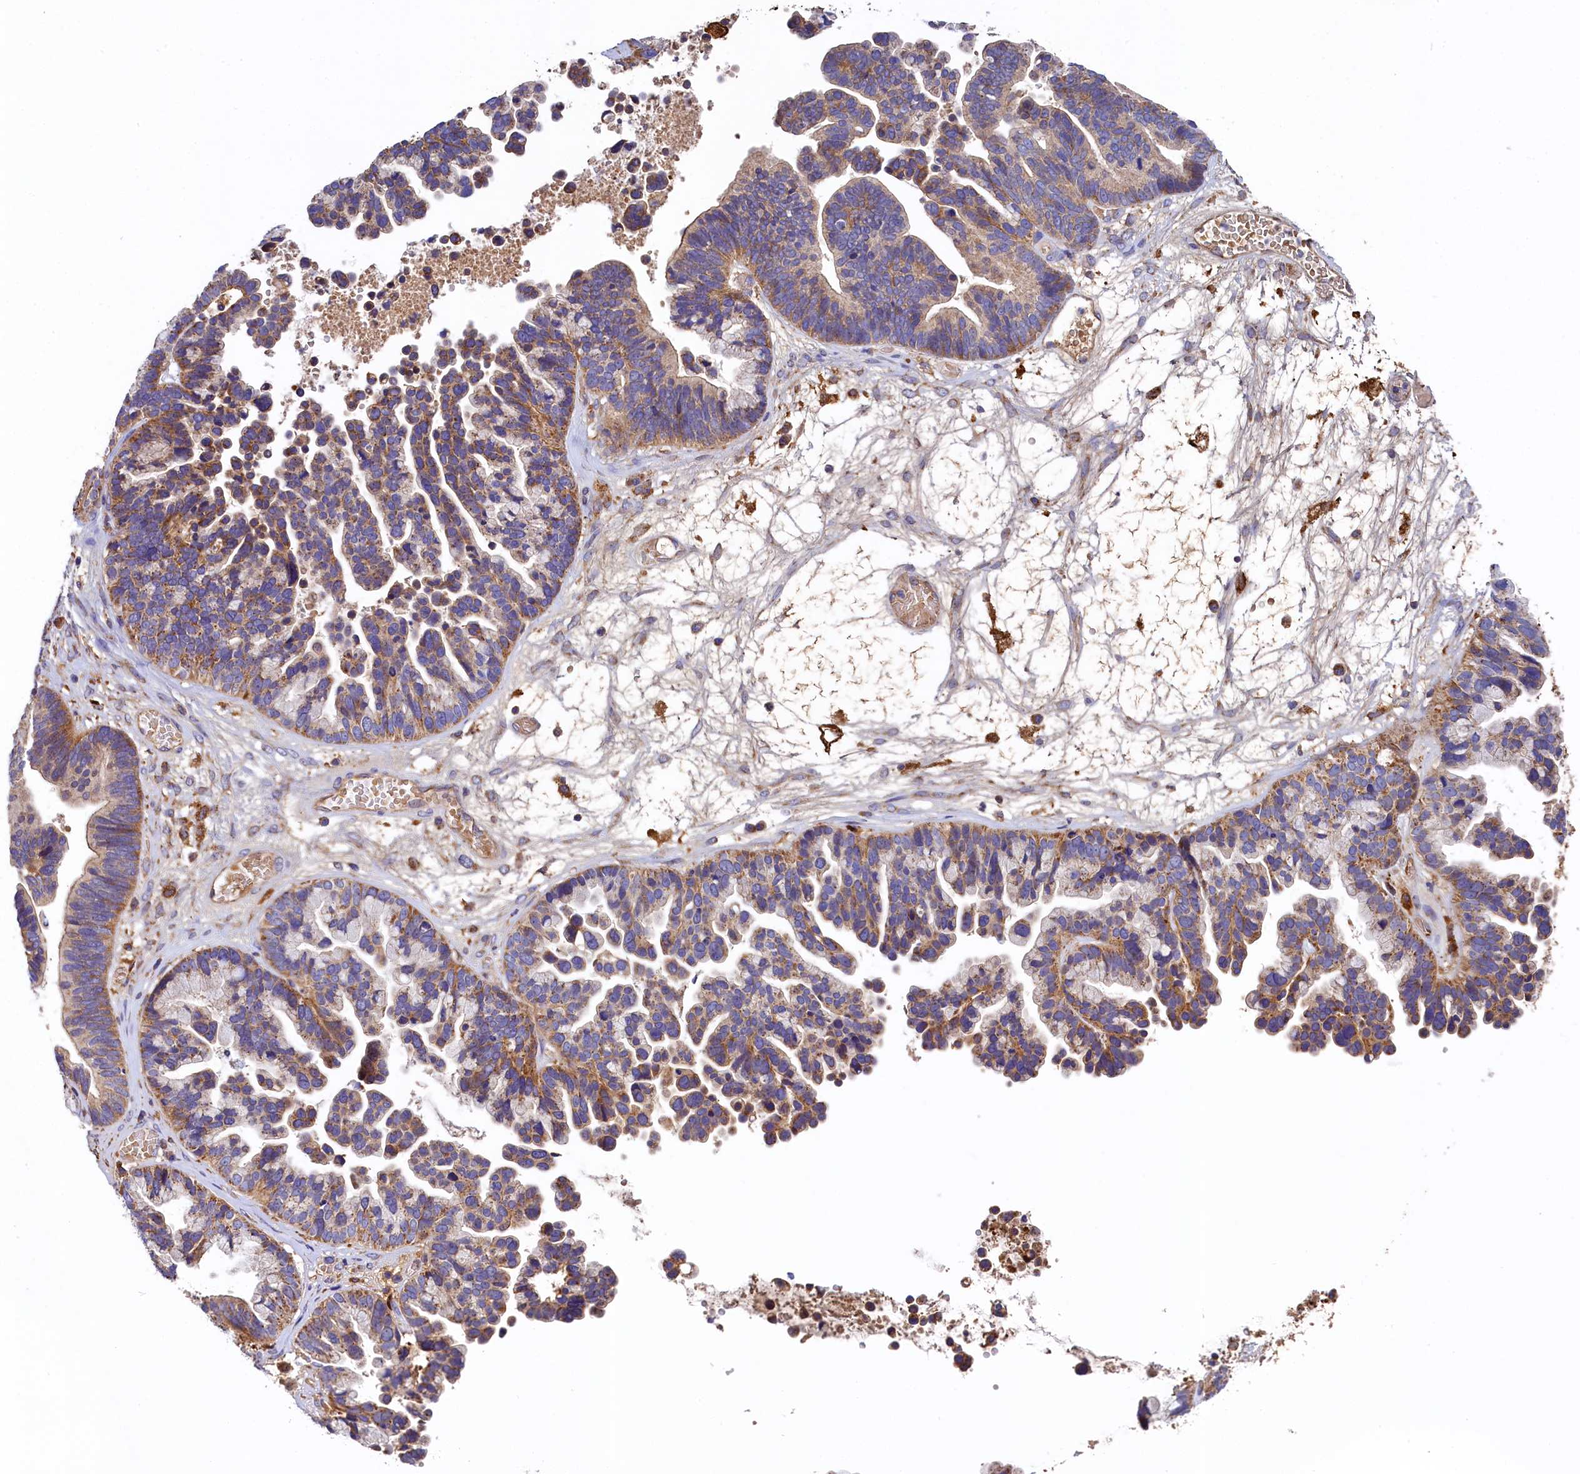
{"staining": {"intensity": "moderate", "quantity": ">75%", "location": "cytoplasmic/membranous"}, "tissue": "ovarian cancer", "cell_type": "Tumor cells", "image_type": "cancer", "snomed": [{"axis": "morphology", "description": "Cystadenocarcinoma, serous, NOS"}, {"axis": "topography", "description": "Ovary"}], "caption": "Serous cystadenocarcinoma (ovarian) stained with DAB (3,3'-diaminobenzidine) IHC shows medium levels of moderate cytoplasmic/membranous positivity in approximately >75% of tumor cells.", "gene": "SEC31B", "patient": {"sex": "female", "age": 56}}